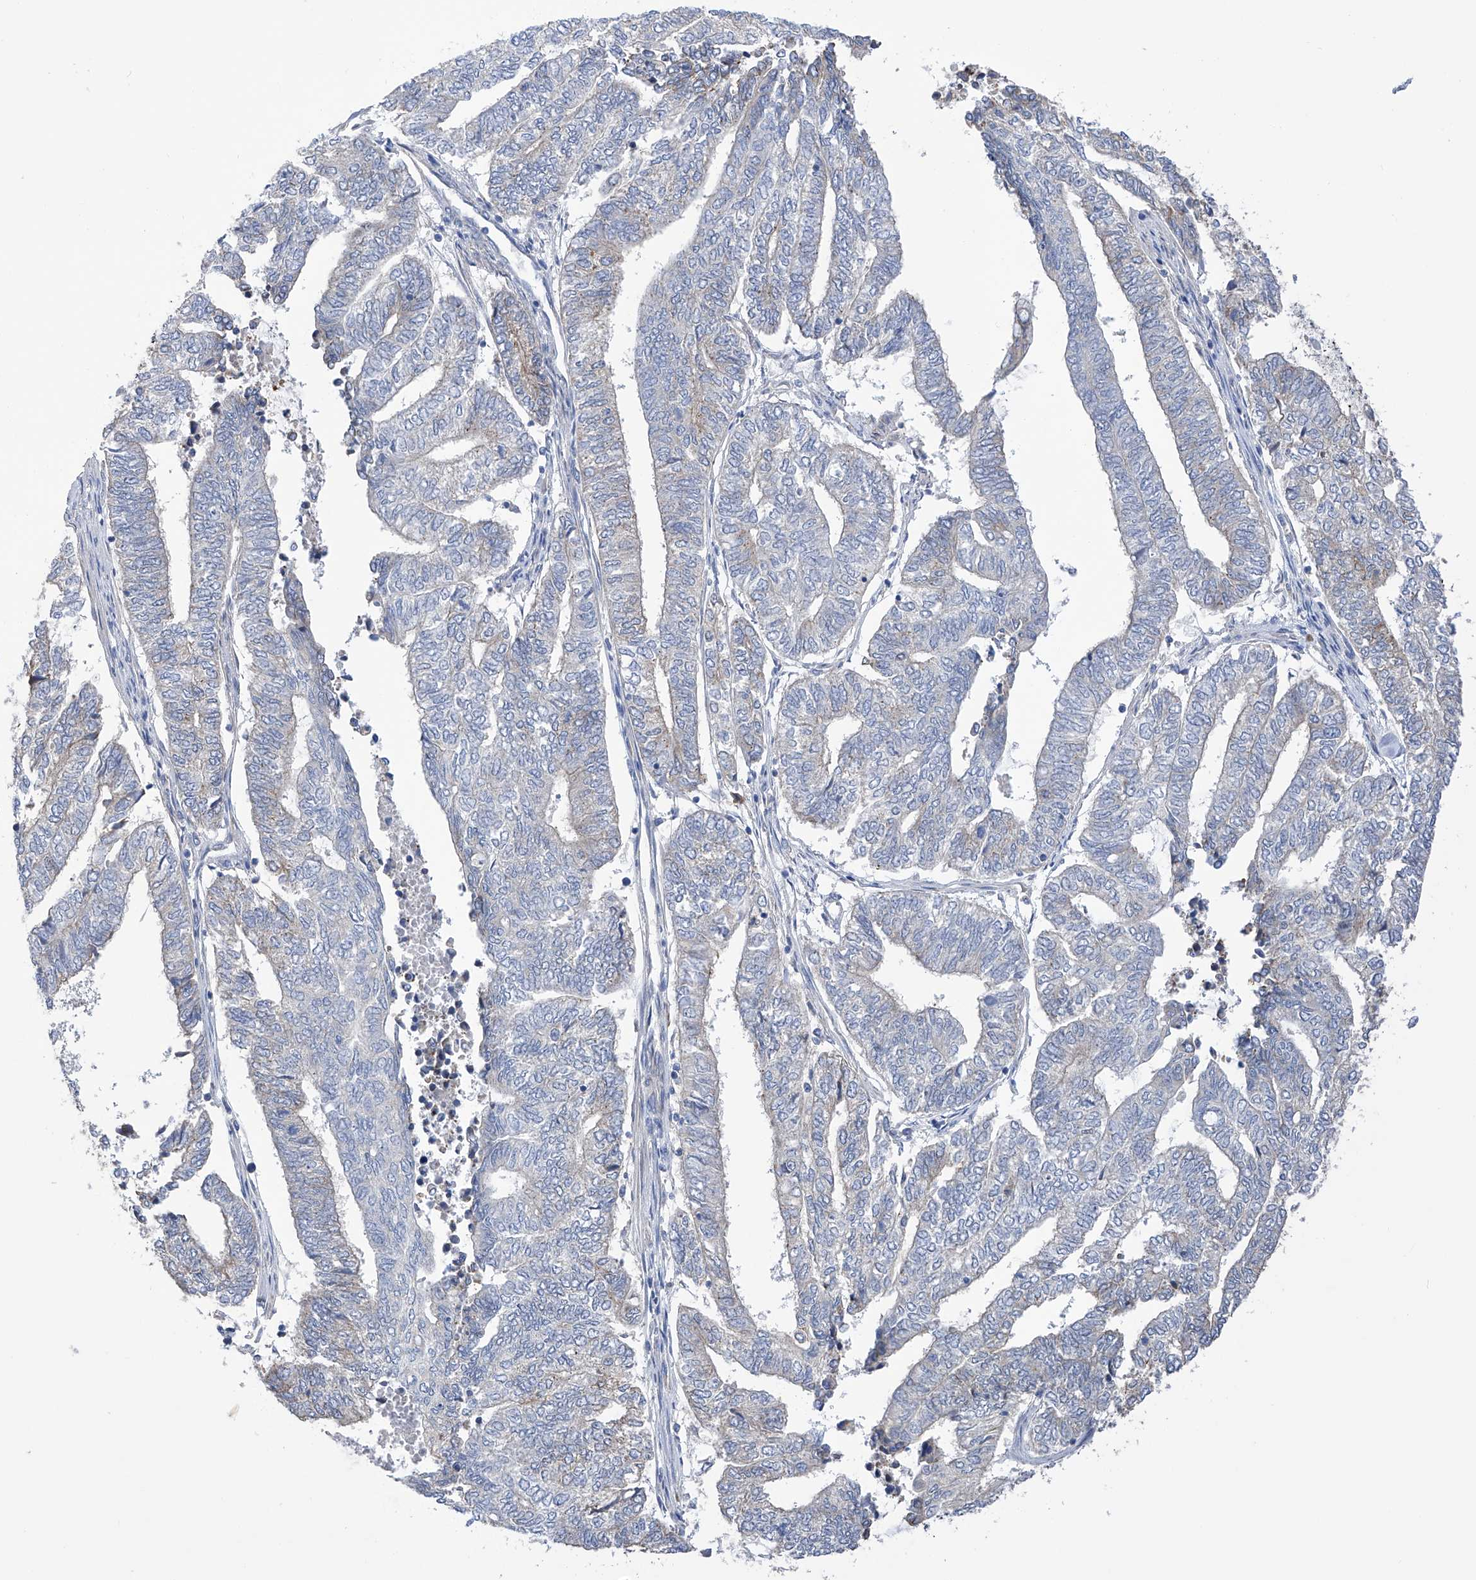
{"staining": {"intensity": "negative", "quantity": "none", "location": "none"}, "tissue": "endometrial cancer", "cell_type": "Tumor cells", "image_type": "cancer", "snomed": [{"axis": "morphology", "description": "Adenocarcinoma, NOS"}, {"axis": "topography", "description": "Uterus"}, {"axis": "topography", "description": "Endometrium"}], "caption": "IHC micrograph of endometrial adenocarcinoma stained for a protein (brown), which demonstrates no expression in tumor cells. The staining was performed using DAB (3,3'-diaminobenzidine) to visualize the protein expression in brown, while the nuclei were stained in blue with hematoxylin (Magnification: 20x).", "gene": "NFATC4", "patient": {"sex": "female", "age": 70}}